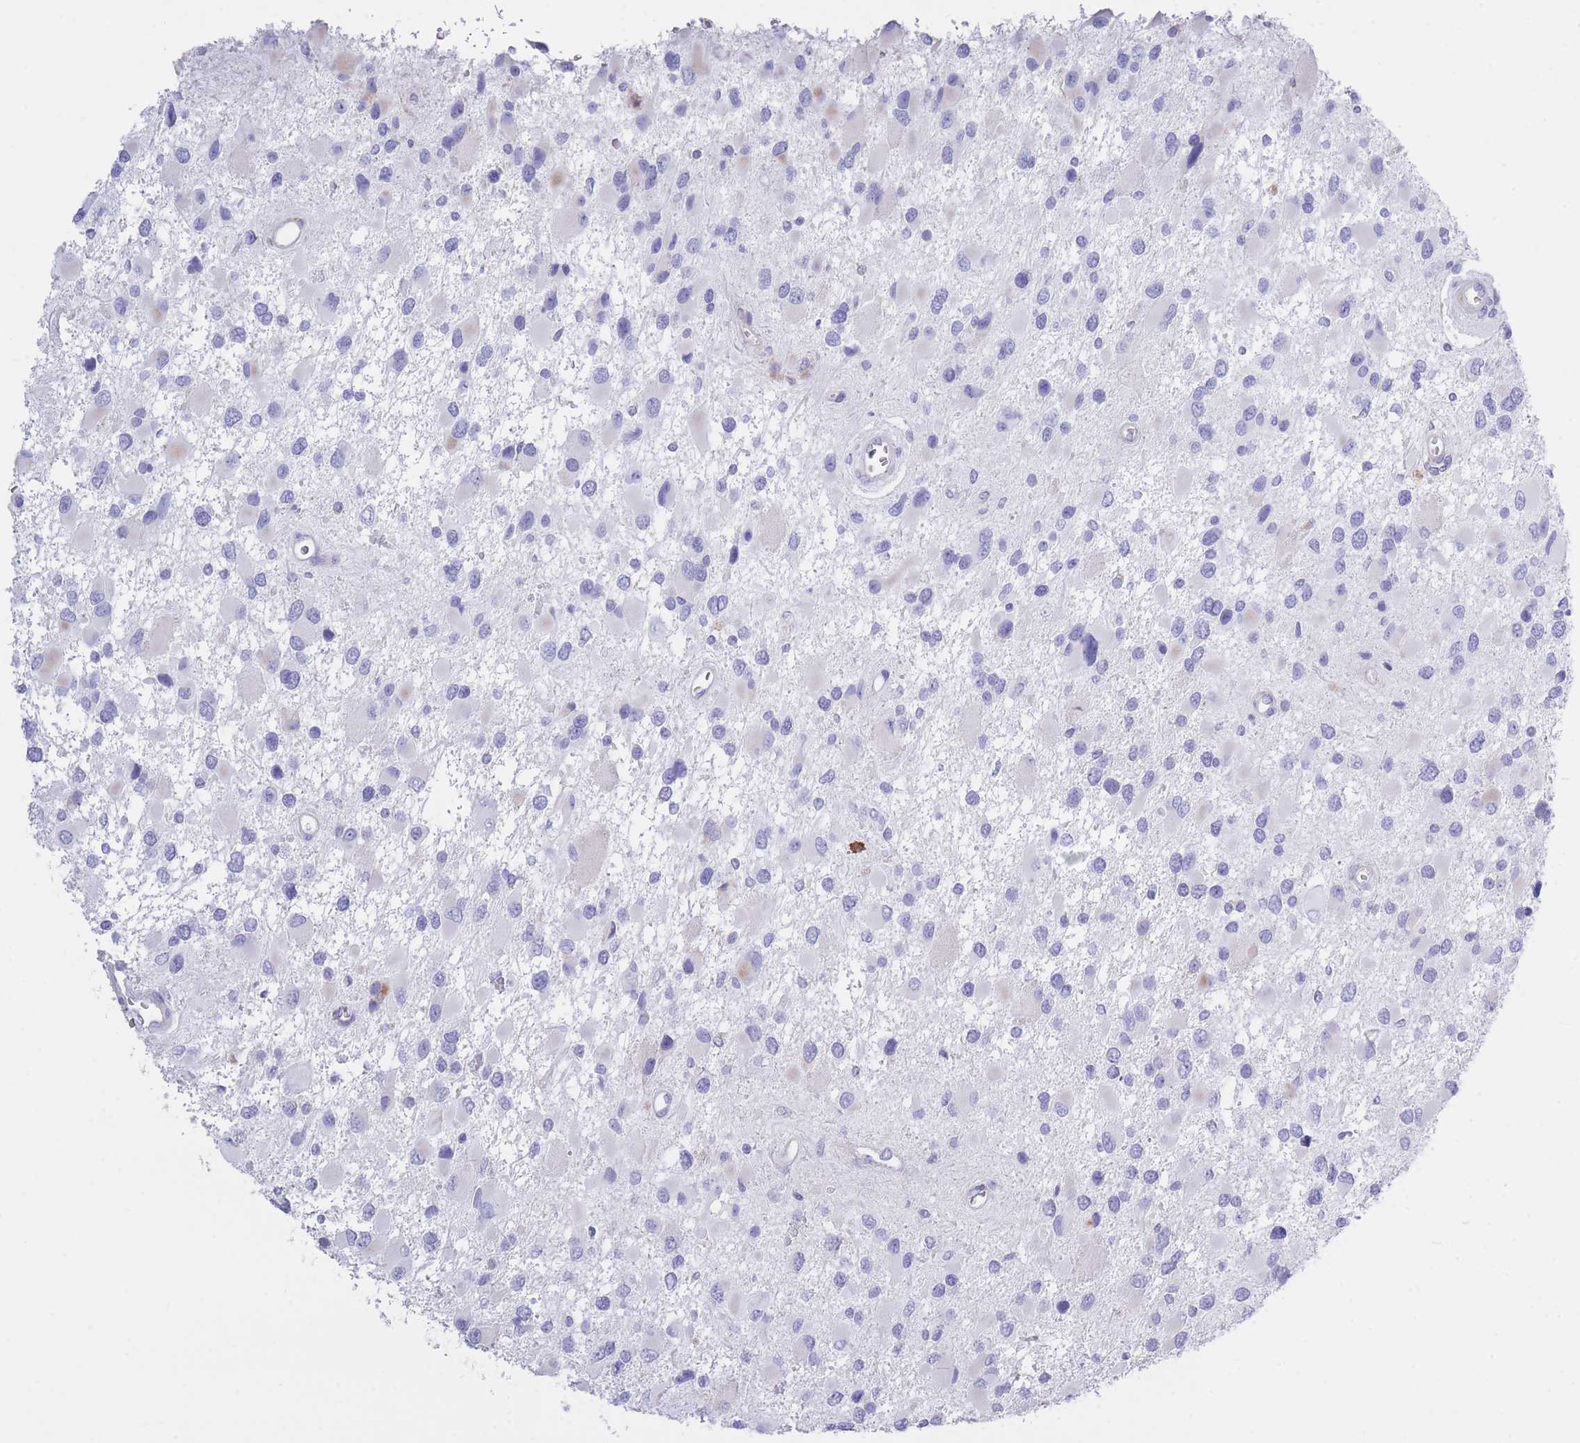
{"staining": {"intensity": "negative", "quantity": "none", "location": "none"}, "tissue": "glioma", "cell_type": "Tumor cells", "image_type": "cancer", "snomed": [{"axis": "morphology", "description": "Glioma, malignant, High grade"}, {"axis": "topography", "description": "Brain"}], "caption": "An IHC histopathology image of malignant glioma (high-grade) is shown. There is no staining in tumor cells of malignant glioma (high-grade).", "gene": "XKR8", "patient": {"sex": "male", "age": 53}}